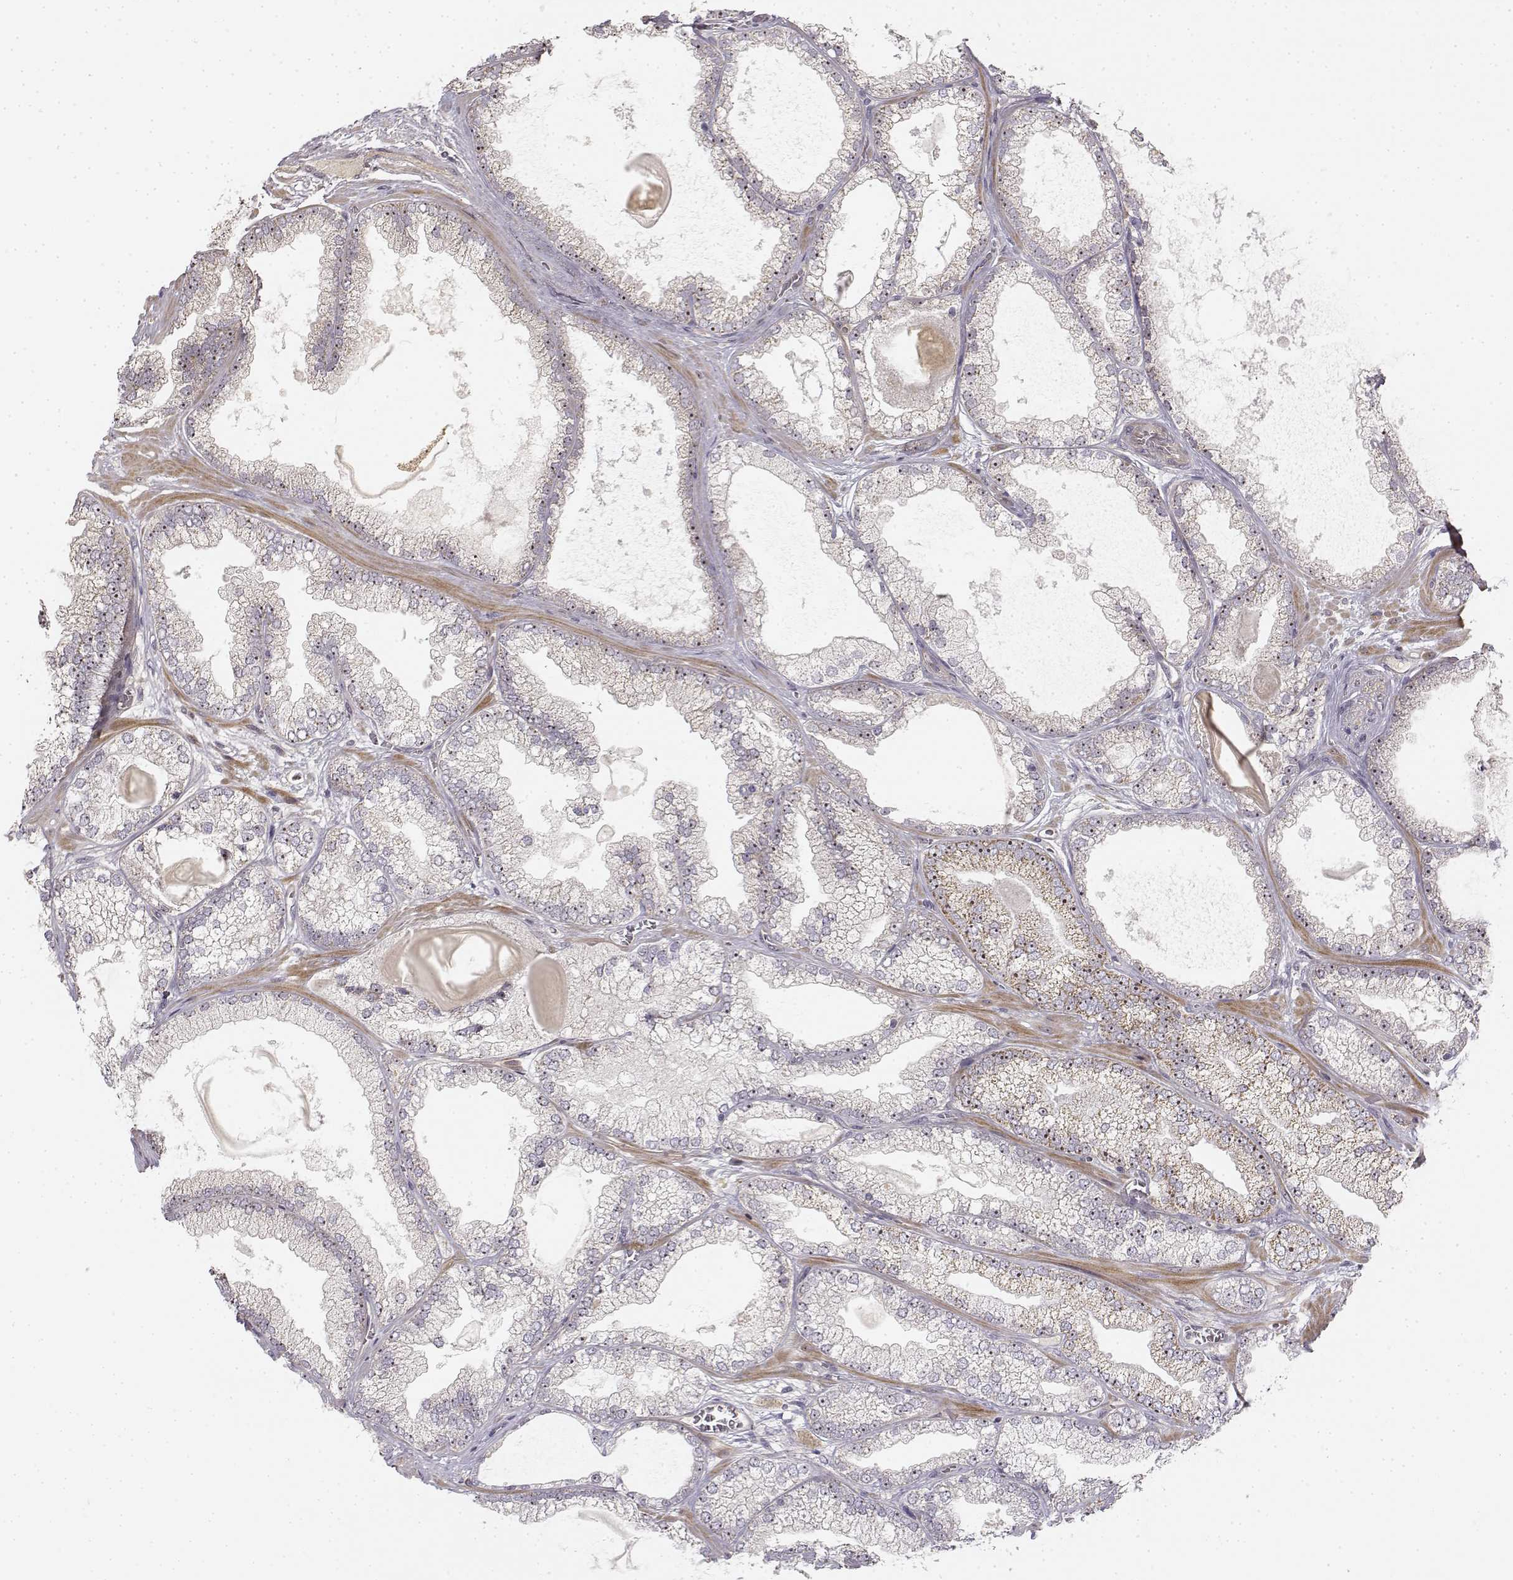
{"staining": {"intensity": "weak", "quantity": ">75%", "location": "cytoplasmic/membranous,nuclear"}, "tissue": "prostate cancer", "cell_type": "Tumor cells", "image_type": "cancer", "snomed": [{"axis": "morphology", "description": "Adenocarcinoma, Low grade"}, {"axis": "topography", "description": "Prostate"}], "caption": "A histopathology image showing weak cytoplasmic/membranous and nuclear positivity in approximately >75% of tumor cells in prostate cancer (low-grade adenocarcinoma), as visualized by brown immunohistochemical staining.", "gene": "MED12L", "patient": {"sex": "male", "age": 57}}